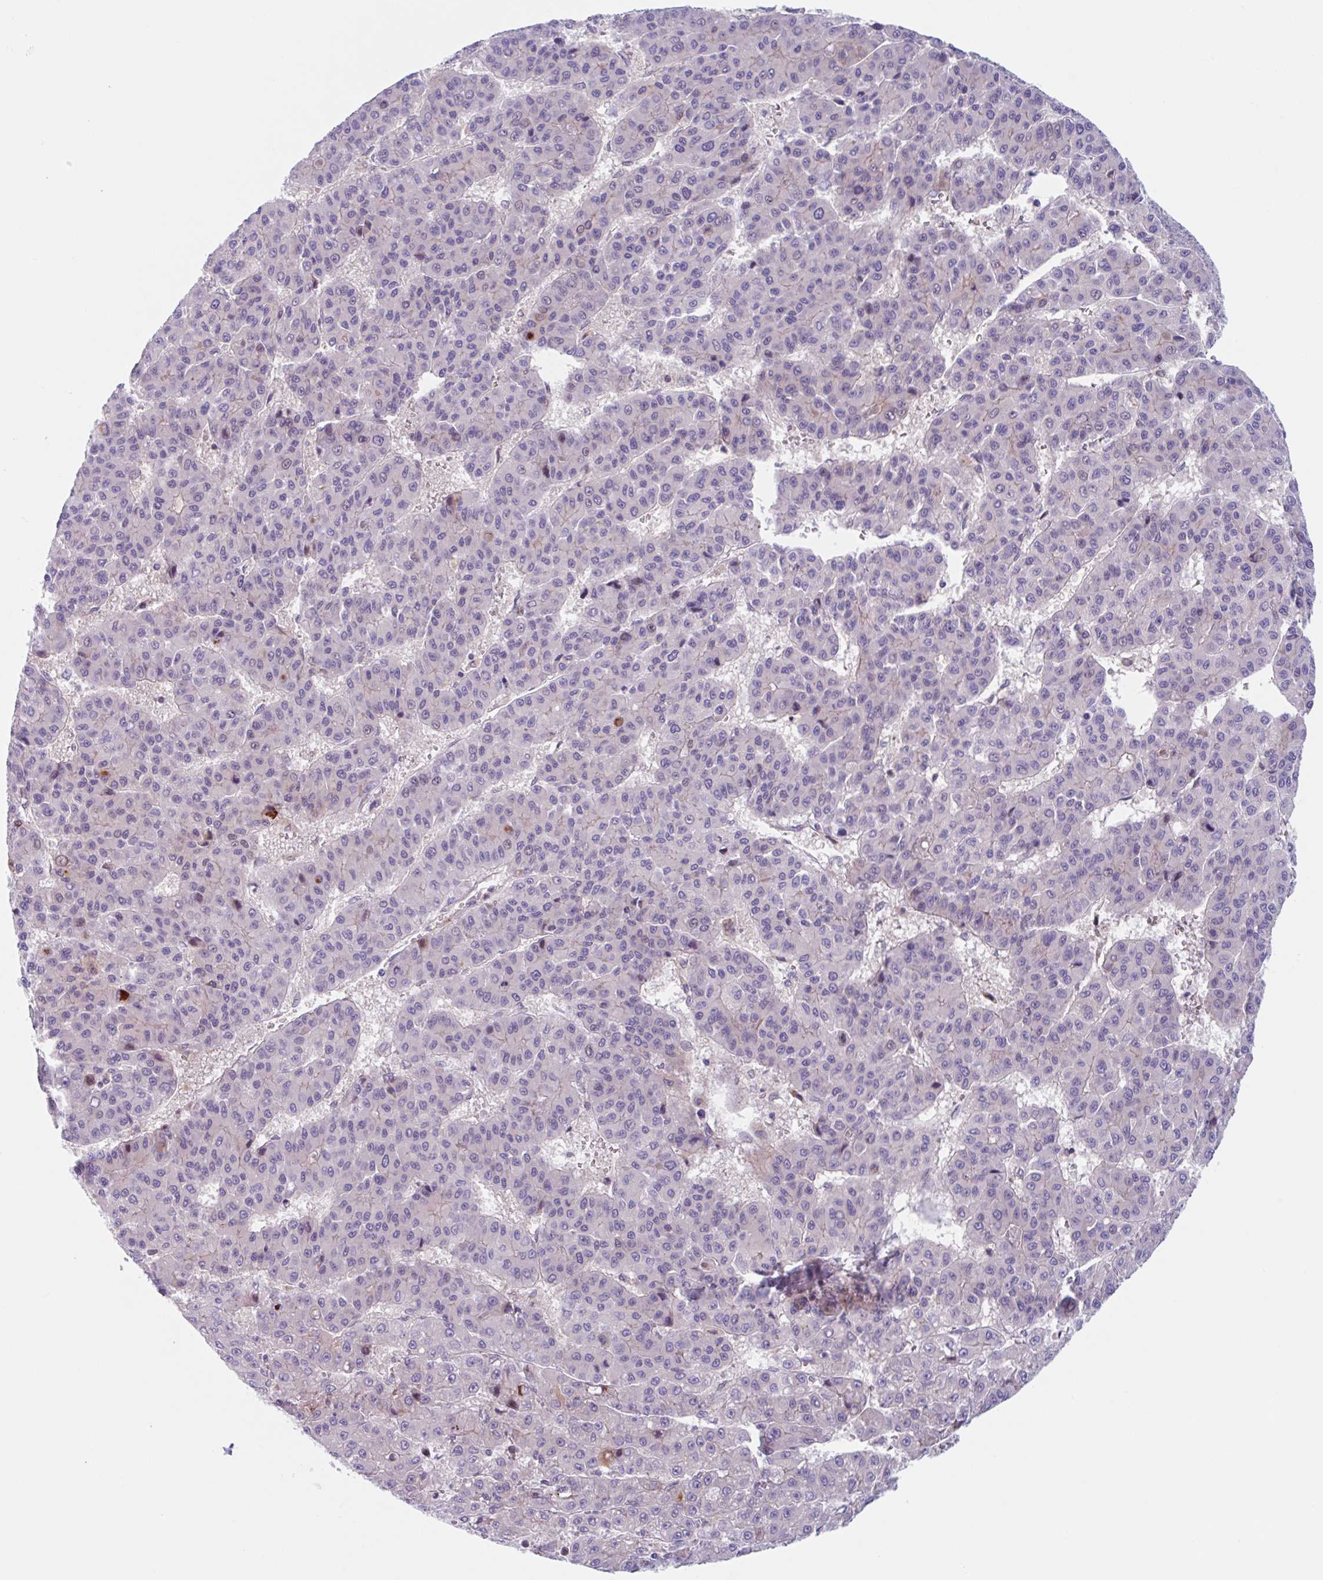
{"staining": {"intensity": "negative", "quantity": "none", "location": "none"}, "tissue": "liver cancer", "cell_type": "Tumor cells", "image_type": "cancer", "snomed": [{"axis": "morphology", "description": "Carcinoma, Hepatocellular, NOS"}, {"axis": "topography", "description": "Liver"}], "caption": "IHC photomicrograph of liver cancer stained for a protein (brown), which reveals no positivity in tumor cells.", "gene": "TMEM86A", "patient": {"sex": "male", "age": 70}}